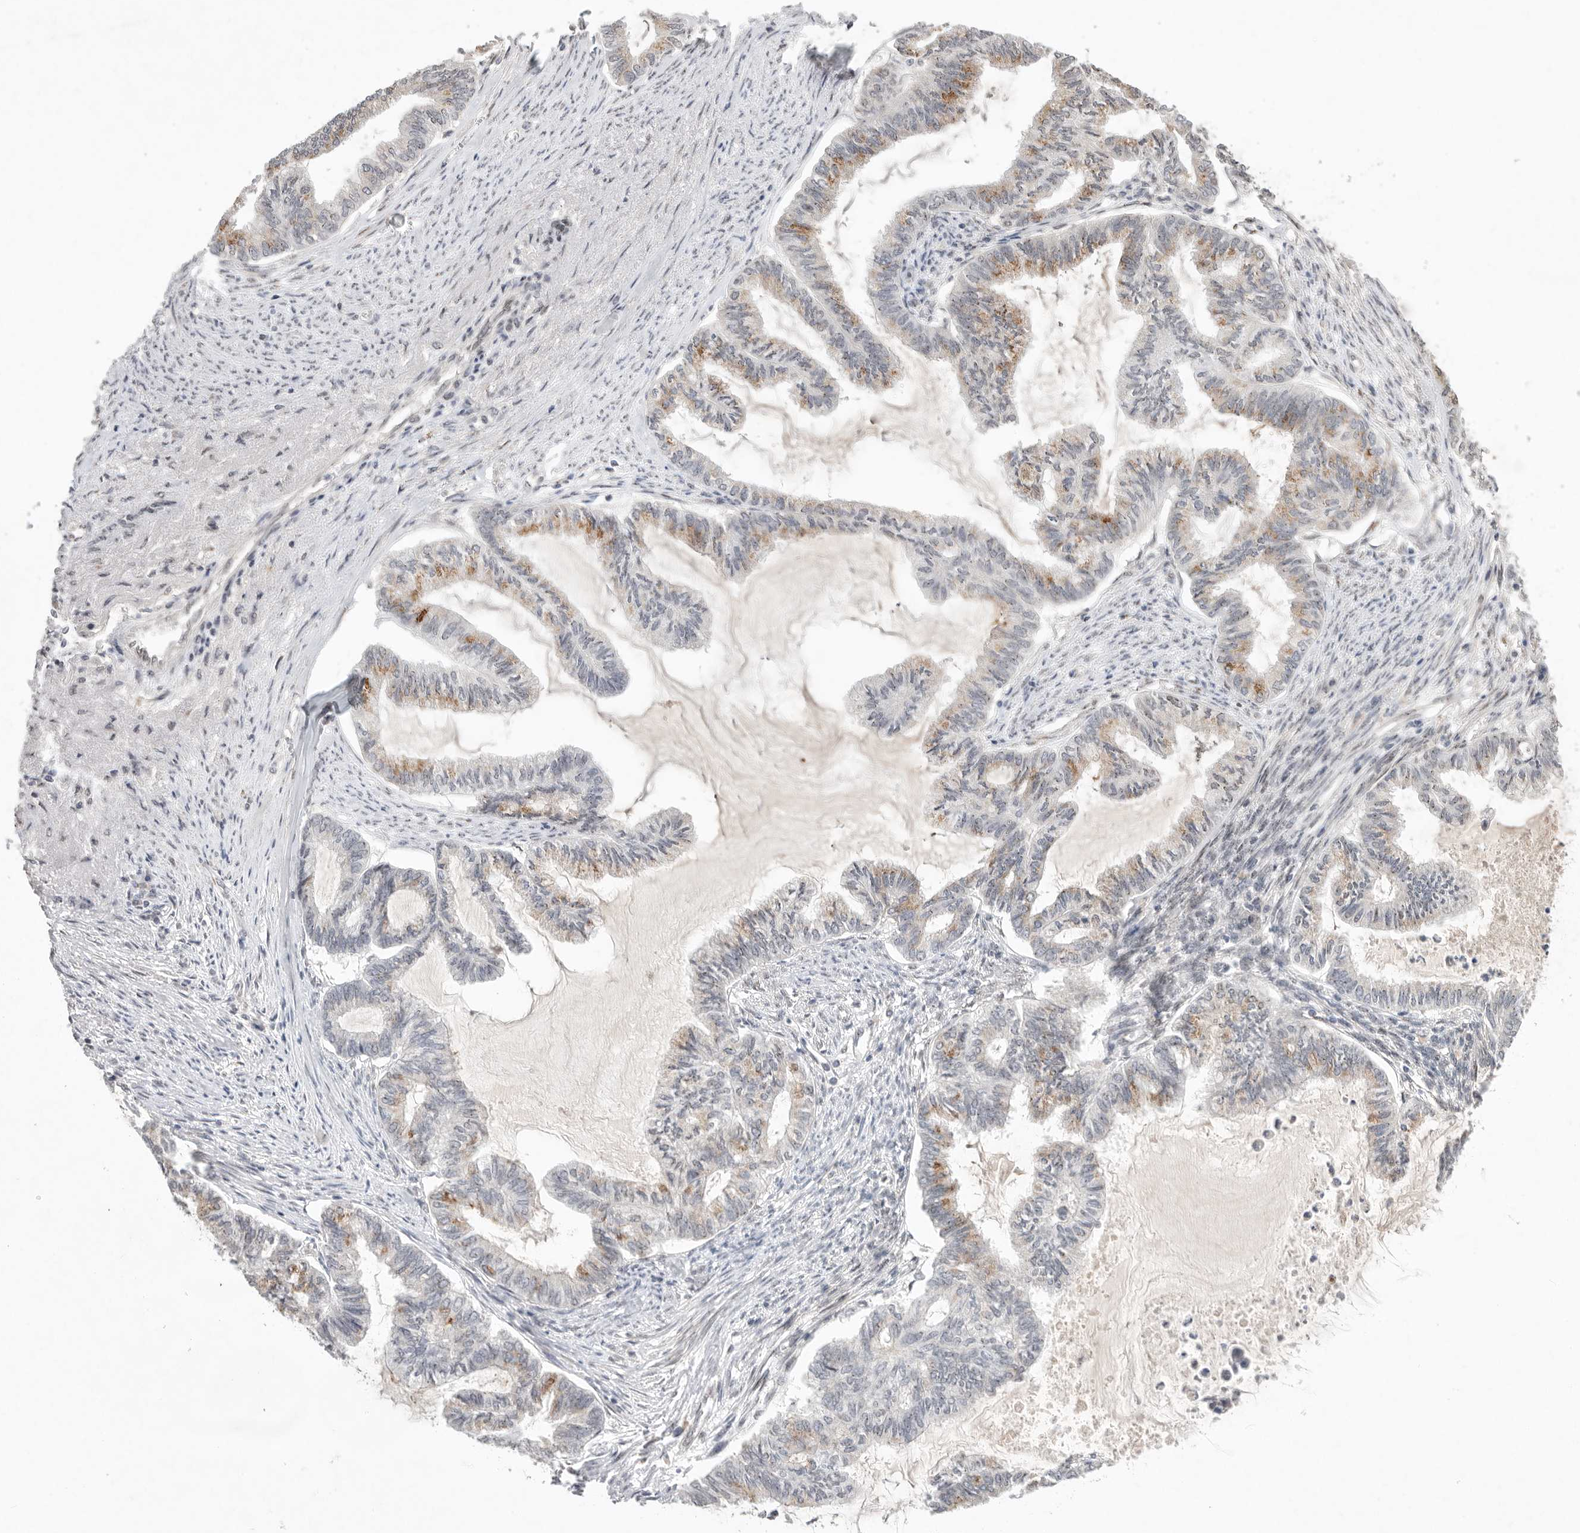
{"staining": {"intensity": "moderate", "quantity": "25%-75%", "location": "cytoplasmic/membranous"}, "tissue": "endometrial cancer", "cell_type": "Tumor cells", "image_type": "cancer", "snomed": [{"axis": "morphology", "description": "Adenocarcinoma, NOS"}, {"axis": "topography", "description": "Endometrium"}], "caption": "Immunohistochemical staining of endometrial cancer reveals medium levels of moderate cytoplasmic/membranous protein expression in approximately 25%-75% of tumor cells.", "gene": "LEMD3", "patient": {"sex": "female", "age": 86}}